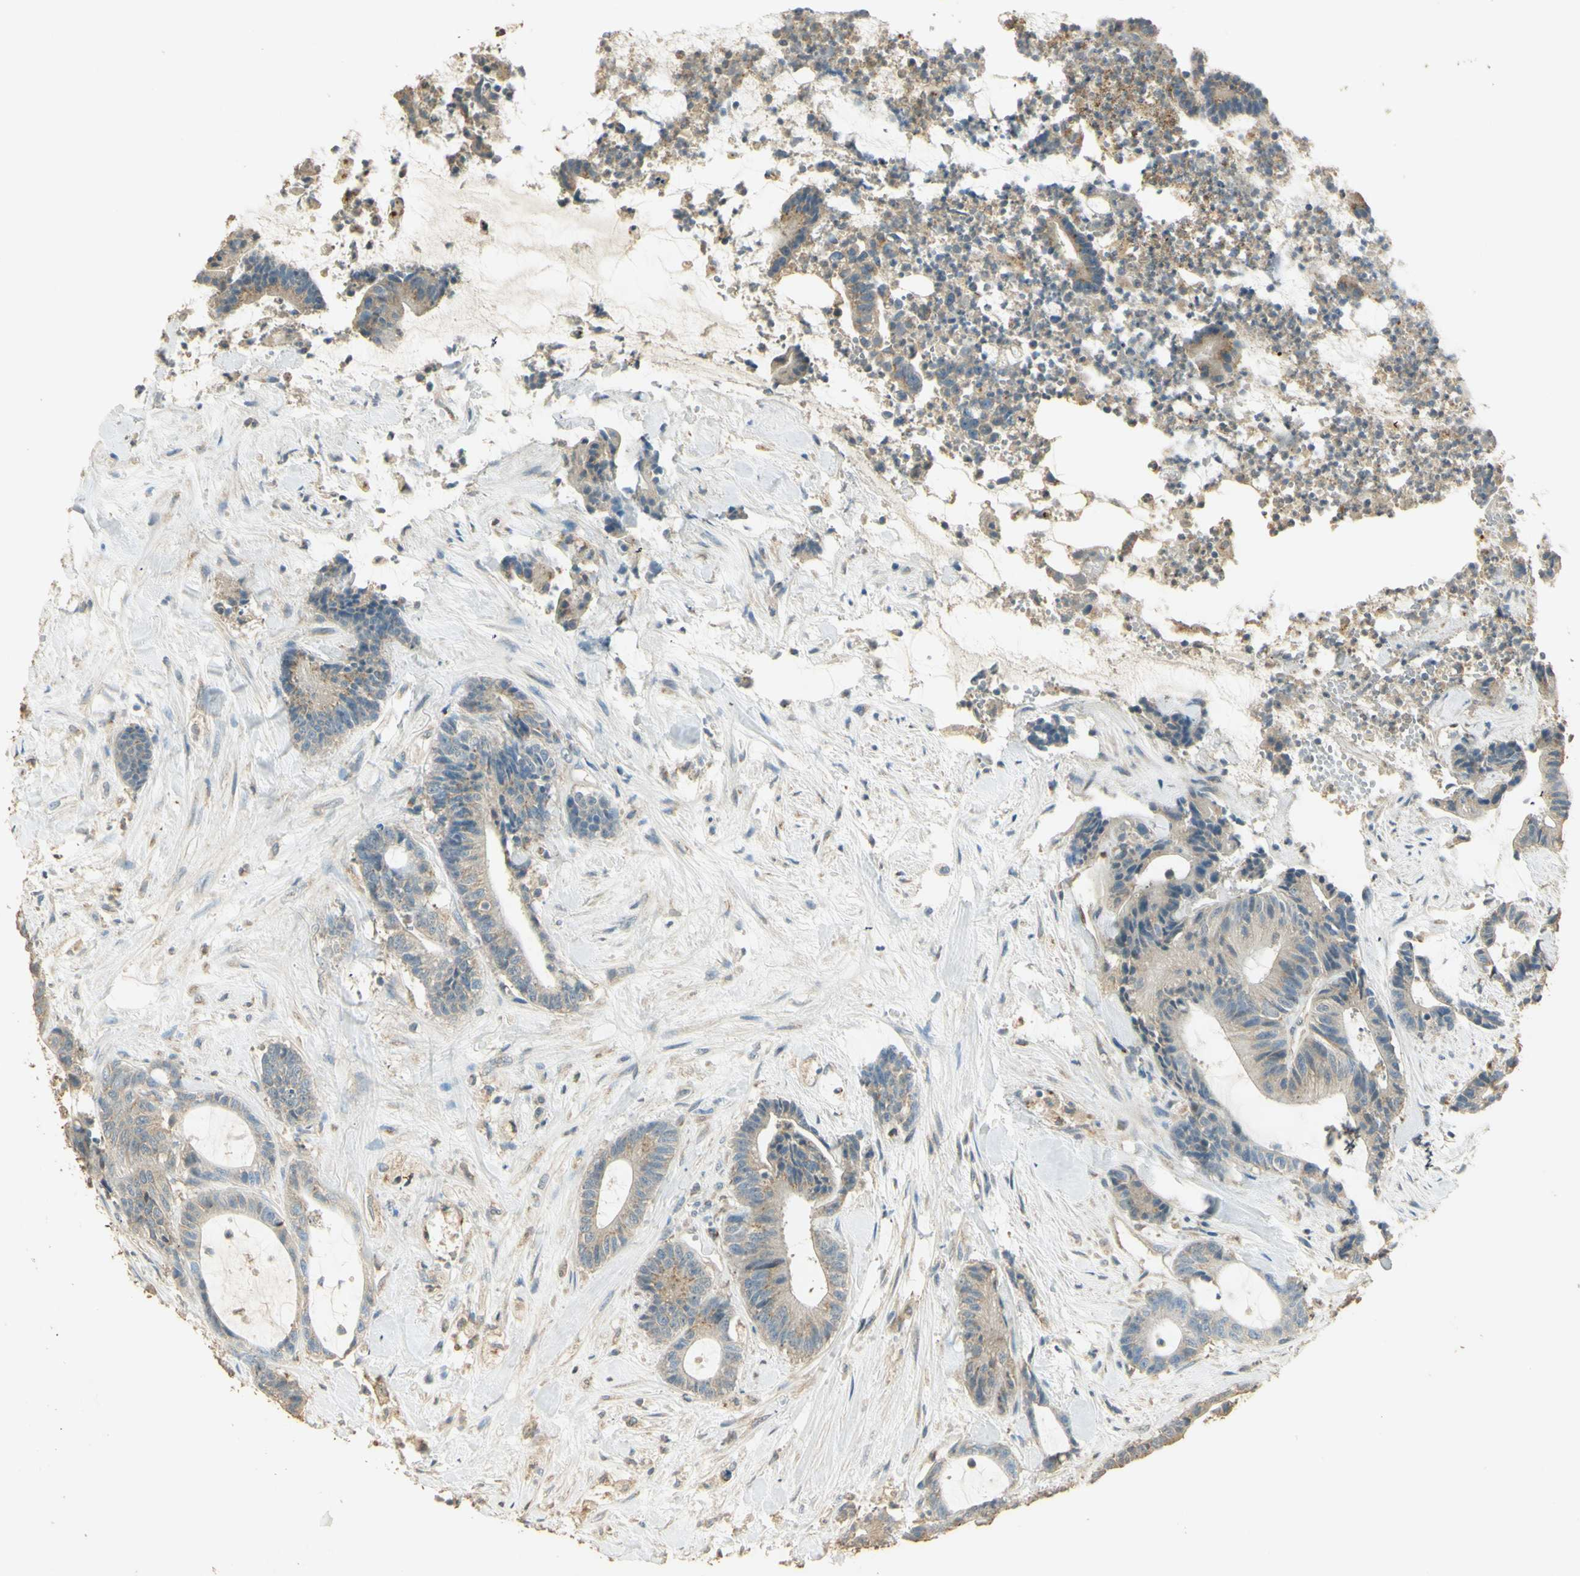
{"staining": {"intensity": "weak", "quantity": "25%-75%", "location": "cytoplasmic/membranous"}, "tissue": "colorectal cancer", "cell_type": "Tumor cells", "image_type": "cancer", "snomed": [{"axis": "morphology", "description": "Adenocarcinoma, NOS"}, {"axis": "topography", "description": "Colon"}], "caption": "Immunohistochemical staining of human colorectal adenocarcinoma shows low levels of weak cytoplasmic/membranous protein staining in approximately 25%-75% of tumor cells.", "gene": "UXS1", "patient": {"sex": "female", "age": 84}}